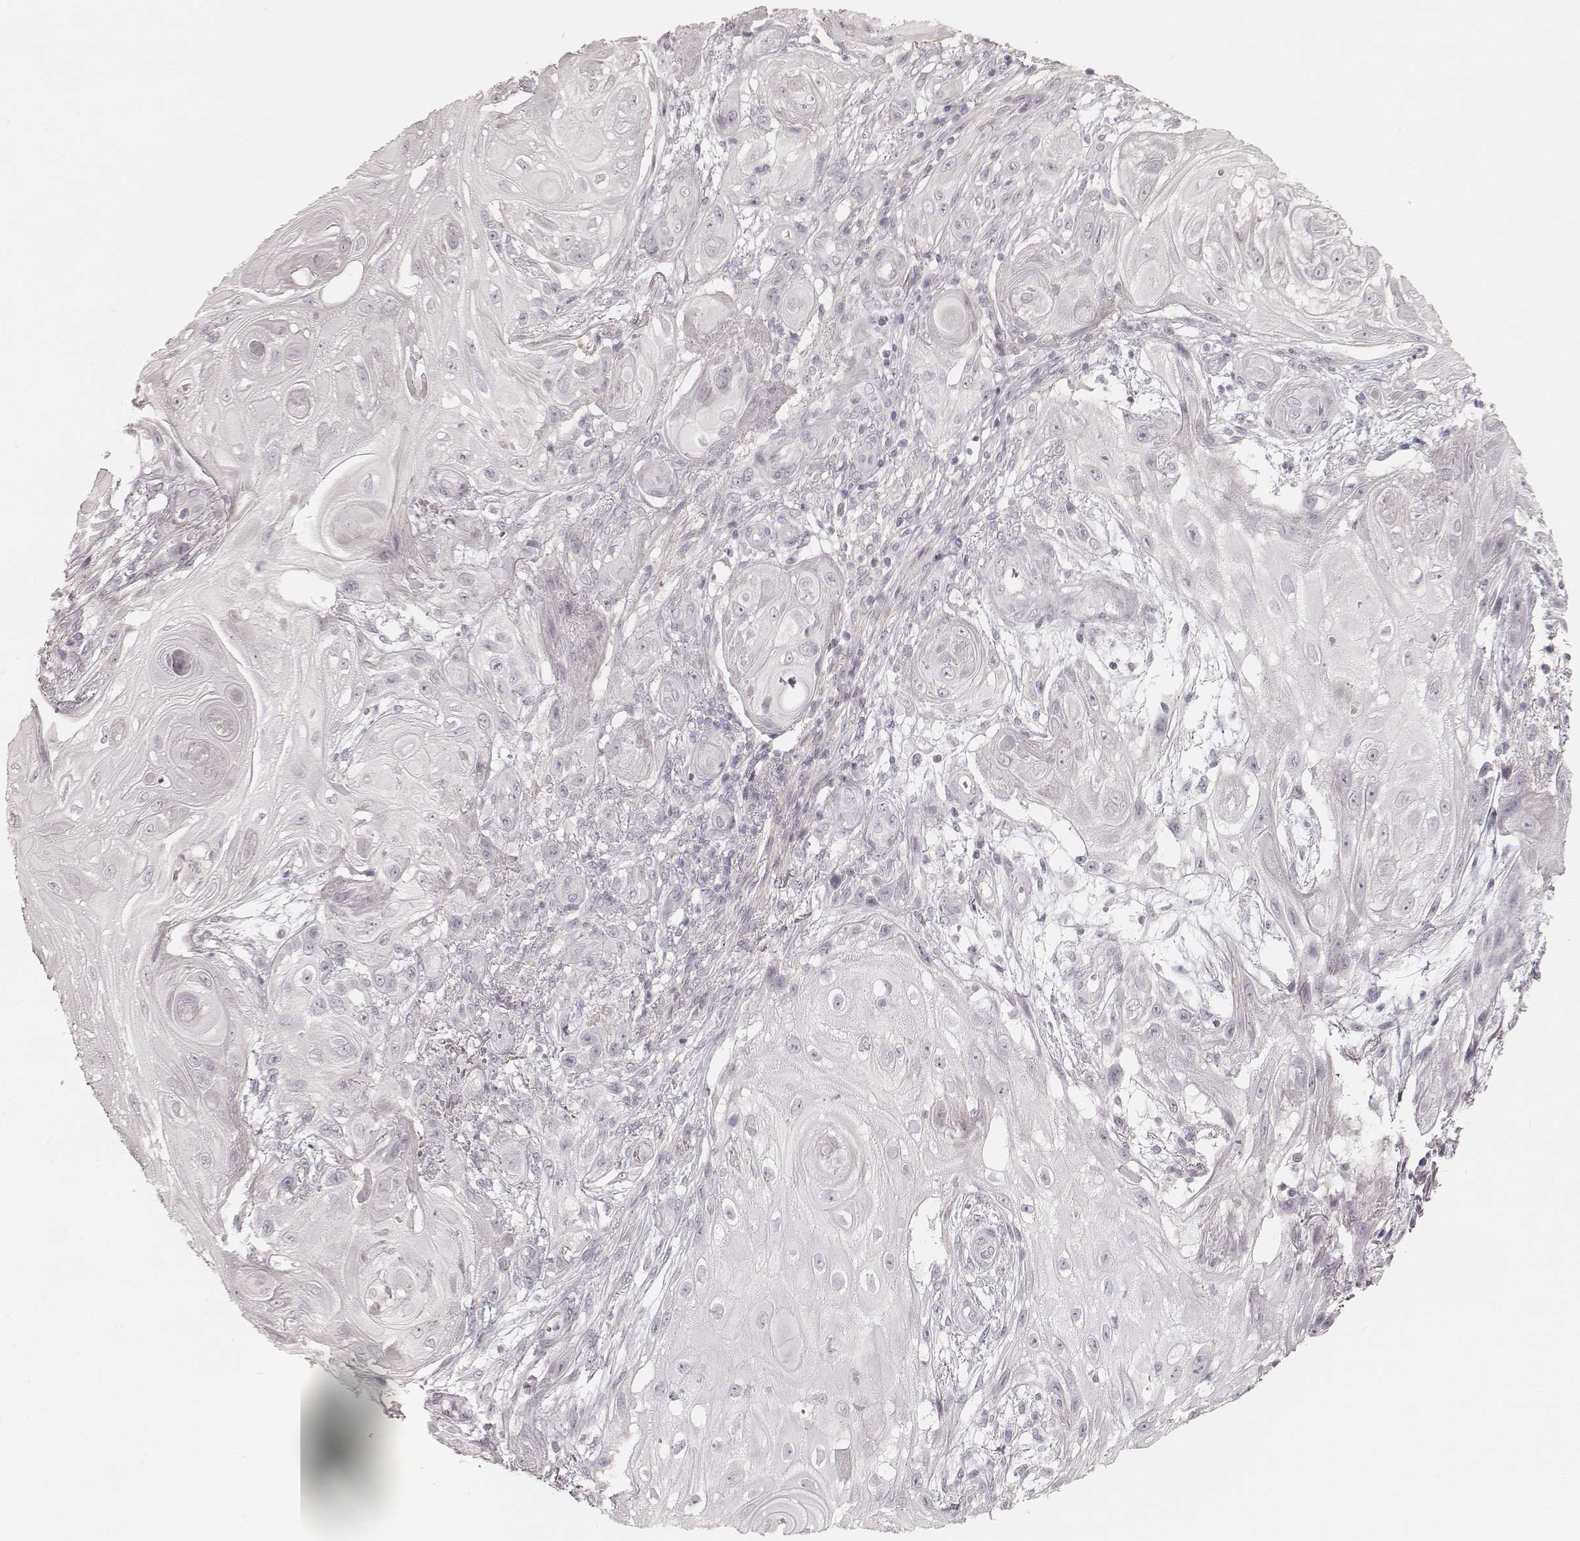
{"staining": {"intensity": "negative", "quantity": "none", "location": "none"}, "tissue": "skin cancer", "cell_type": "Tumor cells", "image_type": "cancer", "snomed": [{"axis": "morphology", "description": "Squamous cell carcinoma, NOS"}, {"axis": "topography", "description": "Skin"}], "caption": "IHC micrograph of human skin cancer stained for a protein (brown), which exhibits no expression in tumor cells.", "gene": "SPATA24", "patient": {"sex": "male", "age": 62}}